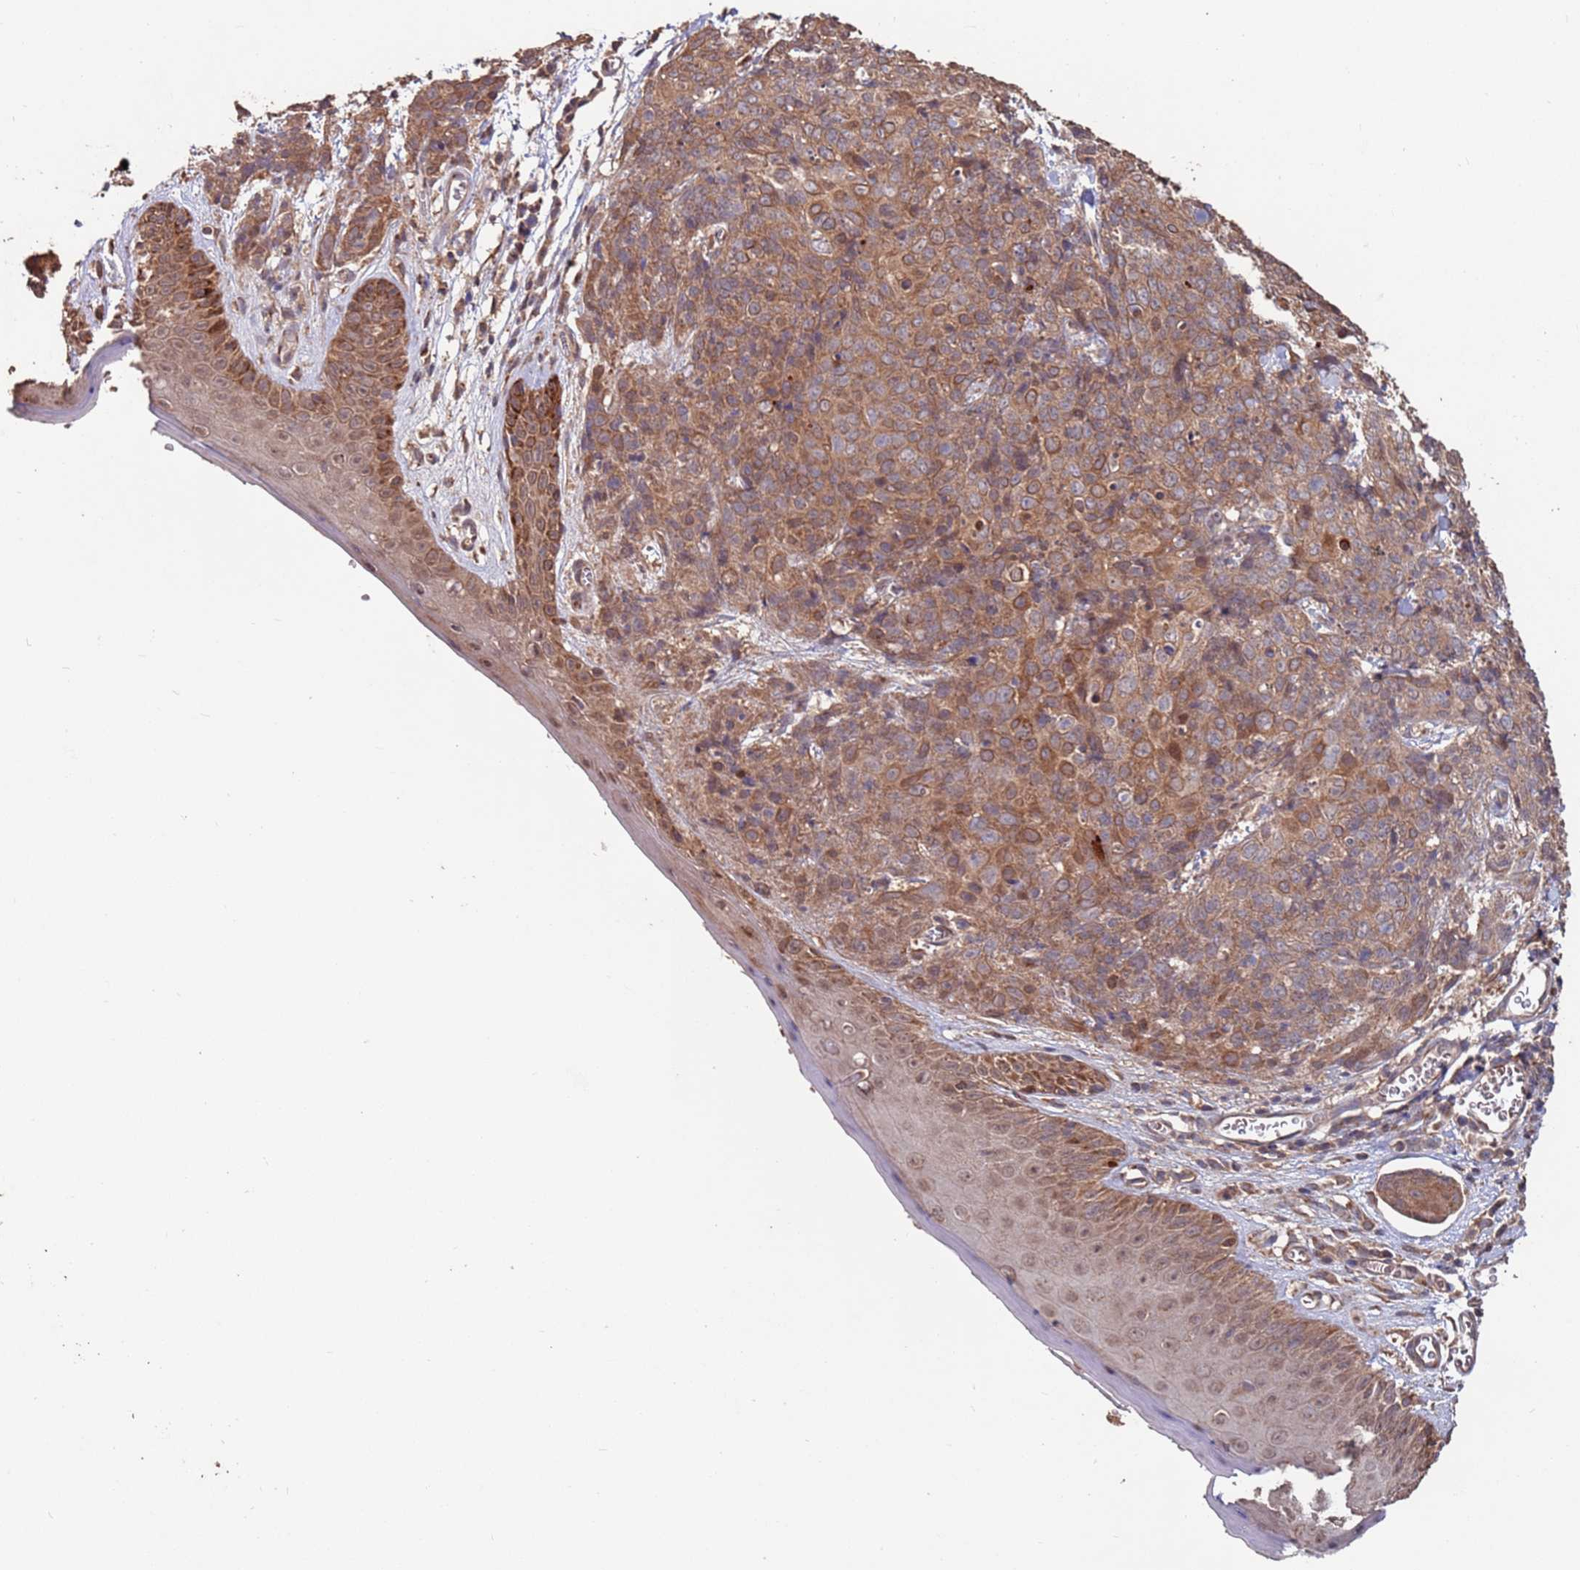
{"staining": {"intensity": "moderate", "quantity": ">75%", "location": "cytoplasmic/membranous"}, "tissue": "skin cancer", "cell_type": "Tumor cells", "image_type": "cancer", "snomed": [{"axis": "morphology", "description": "Squamous cell carcinoma, NOS"}, {"axis": "topography", "description": "Skin"}, {"axis": "topography", "description": "Vulva"}], "caption": "Human skin cancer stained with a protein marker demonstrates moderate staining in tumor cells.", "gene": "PRR7", "patient": {"sex": "female", "age": 85}}